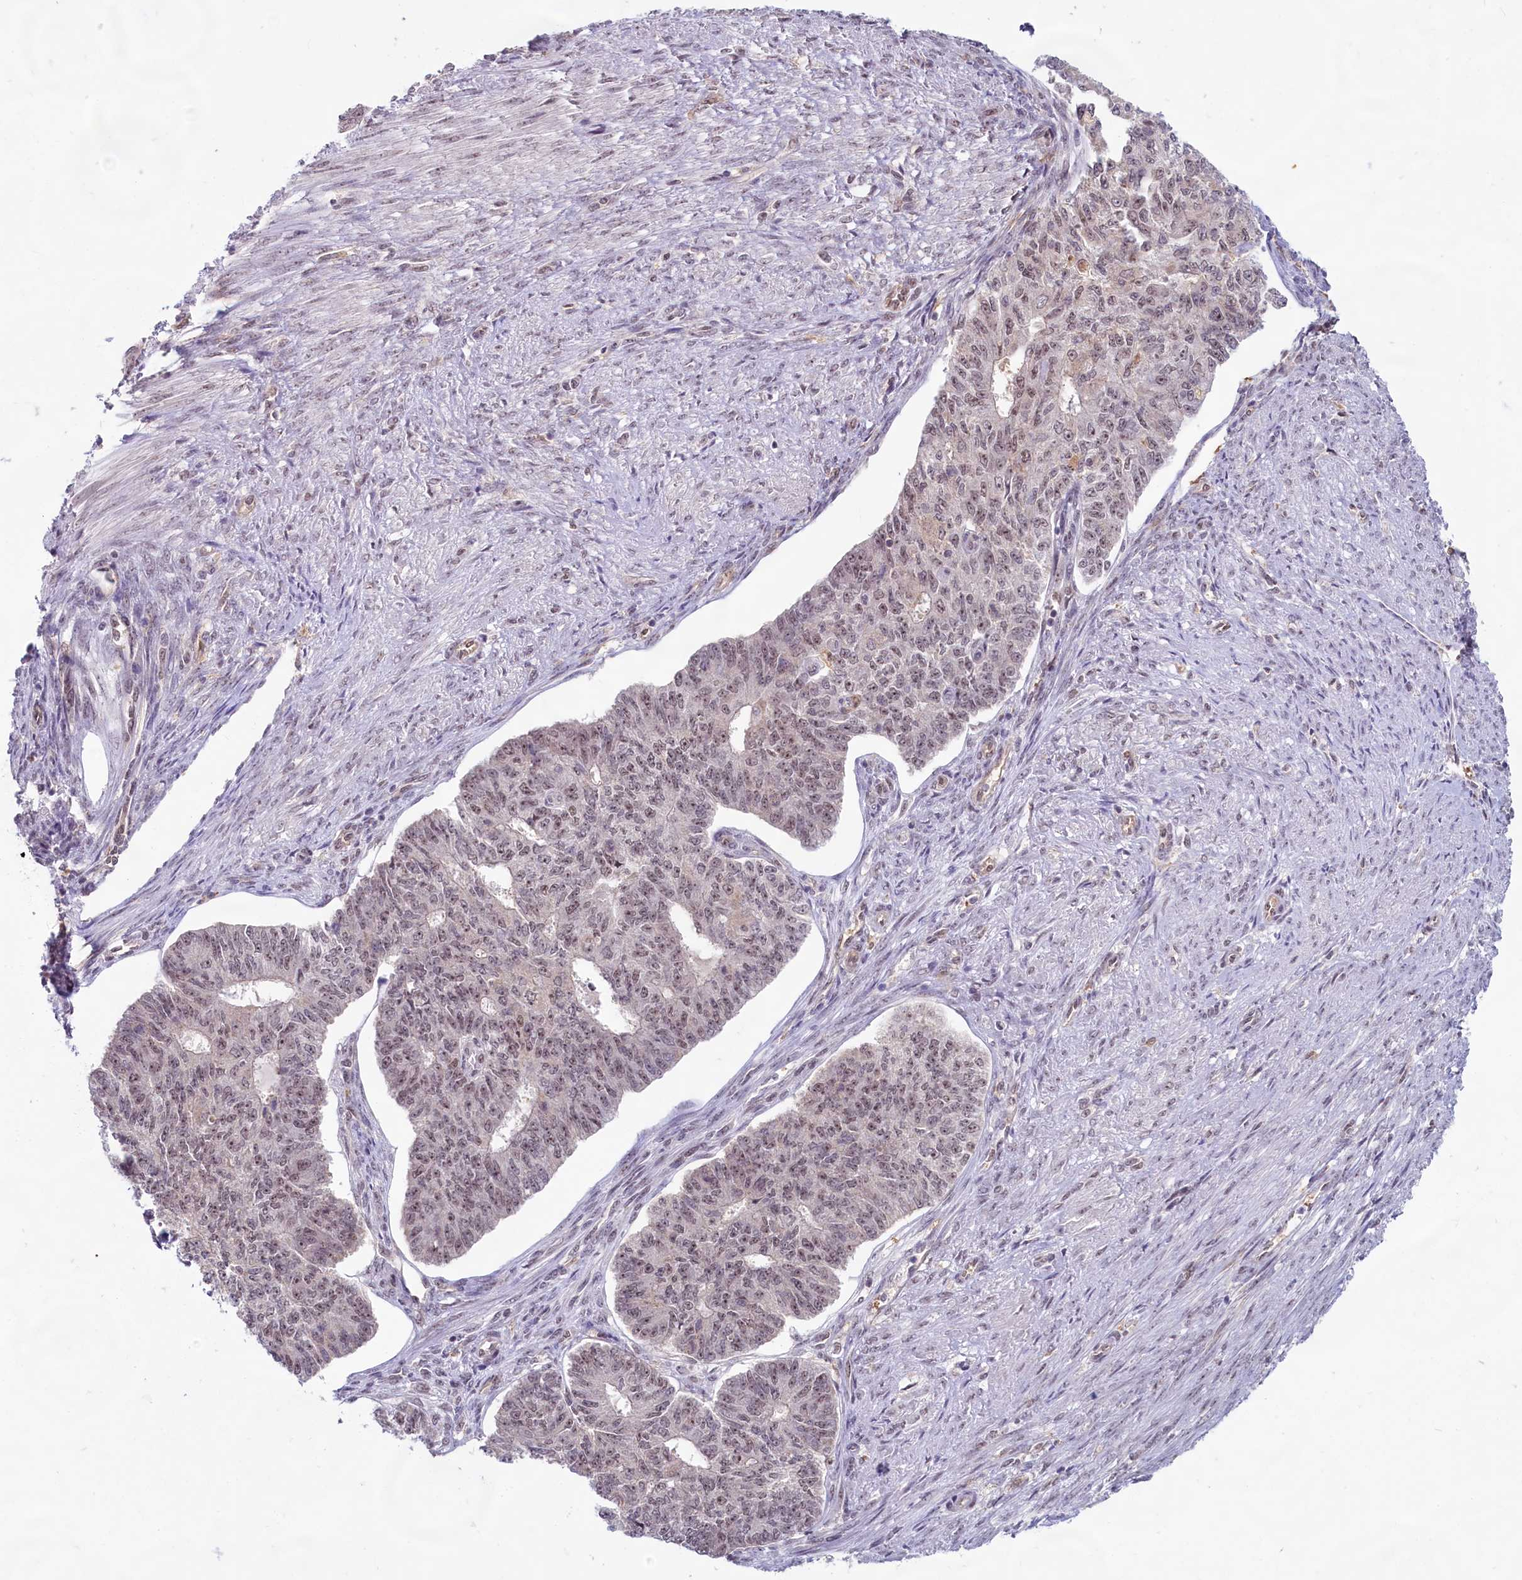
{"staining": {"intensity": "moderate", "quantity": "25%-75%", "location": "nuclear"}, "tissue": "endometrial cancer", "cell_type": "Tumor cells", "image_type": "cancer", "snomed": [{"axis": "morphology", "description": "Adenocarcinoma, NOS"}, {"axis": "topography", "description": "Endometrium"}], "caption": "The micrograph reveals staining of endometrial cancer (adenocarcinoma), revealing moderate nuclear protein expression (brown color) within tumor cells. Nuclei are stained in blue.", "gene": "C1D", "patient": {"sex": "female", "age": 32}}